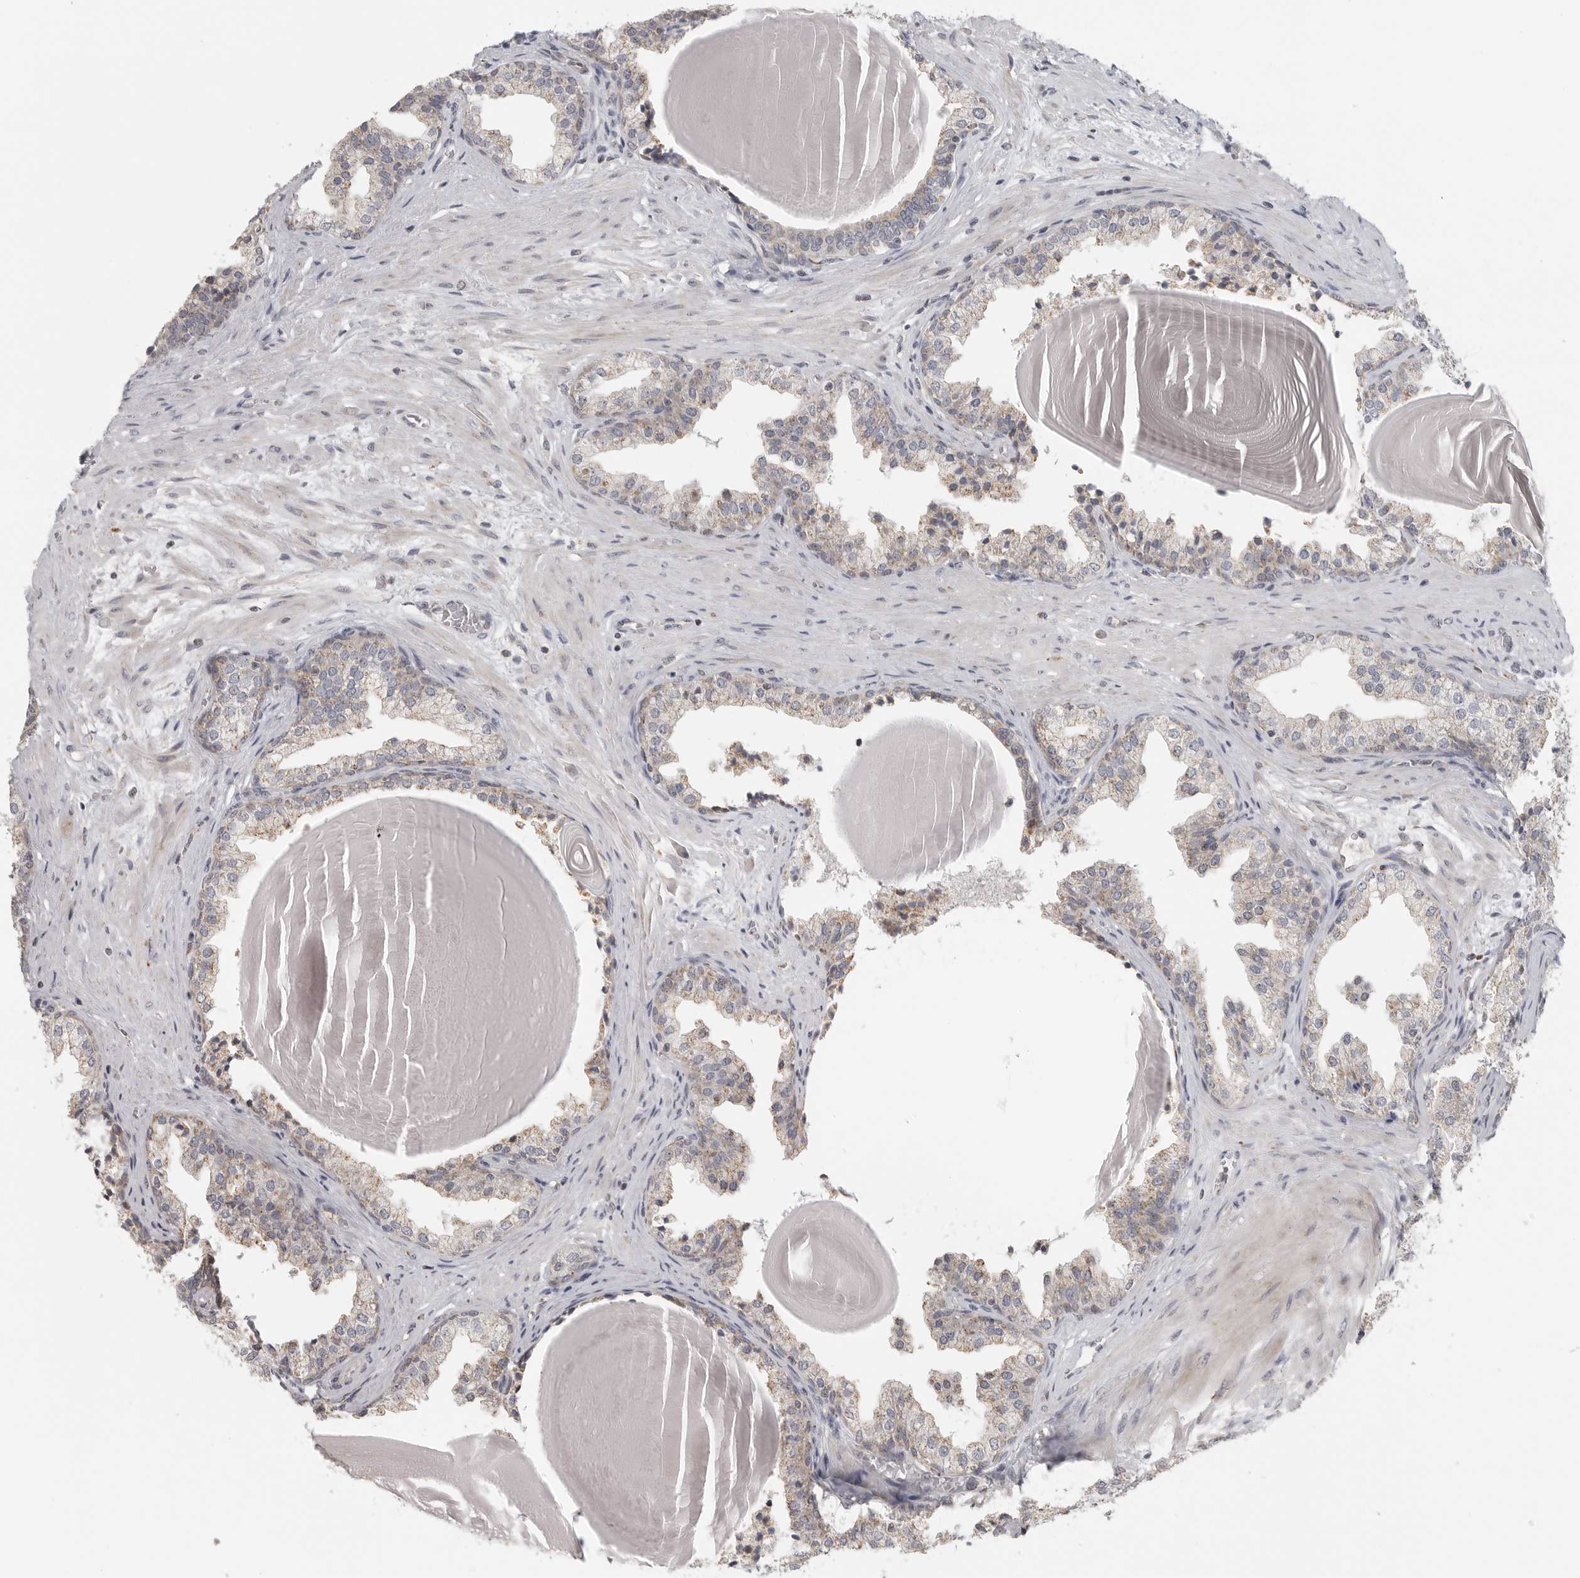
{"staining": {"intensity": "weak", "quantity": "25%-75%", "location": "cytoplasmic/membranous"}, "tissue": "prostate", "cell_type": "Glandular cells", "image_type": "normal", "snomed": [{"axis": "morphology", "description": "Normal tissue, NOS"}, {"axis": "topography", "description": "Prostate"}], "caption": "Normal prostate was stained to show a protein in brown. There is low levels of weak cytoplasmic/membranous expression in approximately 25%-75% of glandular cells.", "gene": "RXFP3", "patient": {"sex": "male", "age": 48}}